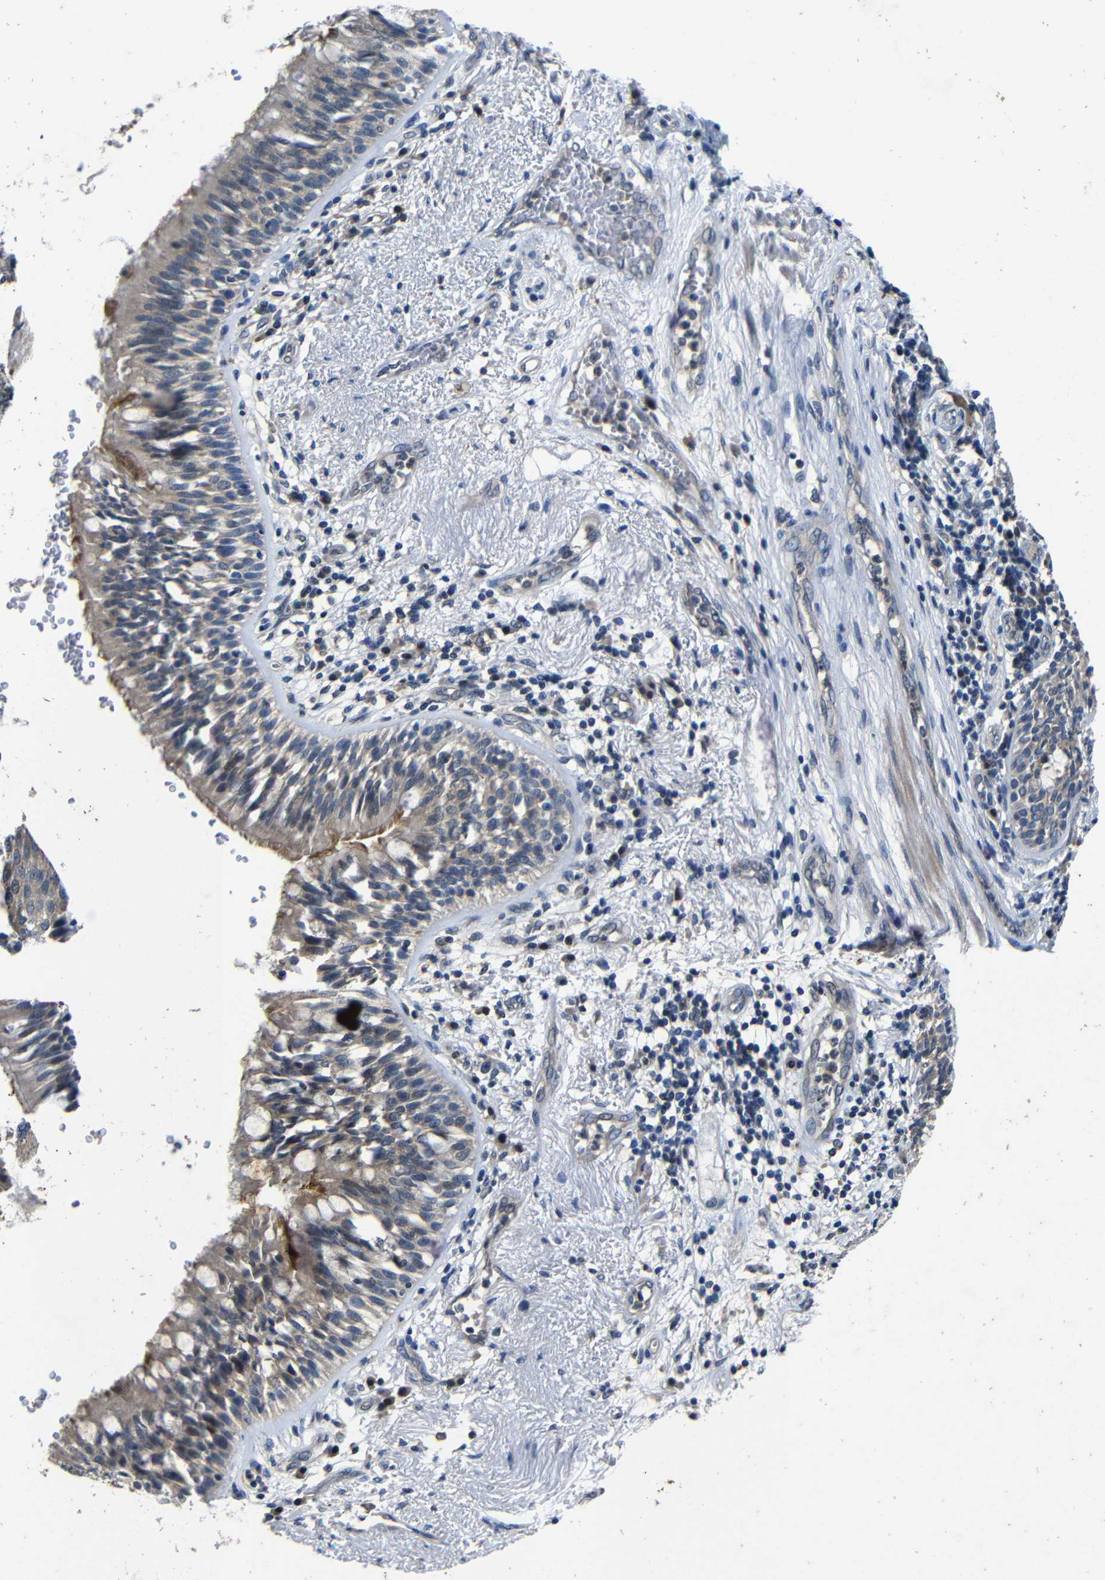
{"staining": {"intensity": "weak", "quantity": "25%-75%", "location": "cytoplasmic/membranous"}, "tissue": "bronchus", "cell_type": "Respiratory epithelial cells", "image_type": "normal", "snomed": [{"axis": "morphology", "description": "Normal tissue, NOS"}, {"axis": "morphology", "description": "Adenocarcinoma, NOS"}, {"axis": "morphology", "description": "Adenocarcinoma, metastatic, NOS"}, {"axis": "topography", "description": "Lymph node"}, {"axis": "topography", "description": "Bronchus"}, {"axis": "topography", "description": "Lung"}], "caption": "Protein expression analysis of unremarkable human bronchus reveals weak cytoplasmic/membranous staining in approximately 25%-75% of respiratory epithelial cells. The protein is shown in brown color, while the nuclei are stained blue.", "gene": "C6orf89", "patient": {"sex": "female", "age": 54}}